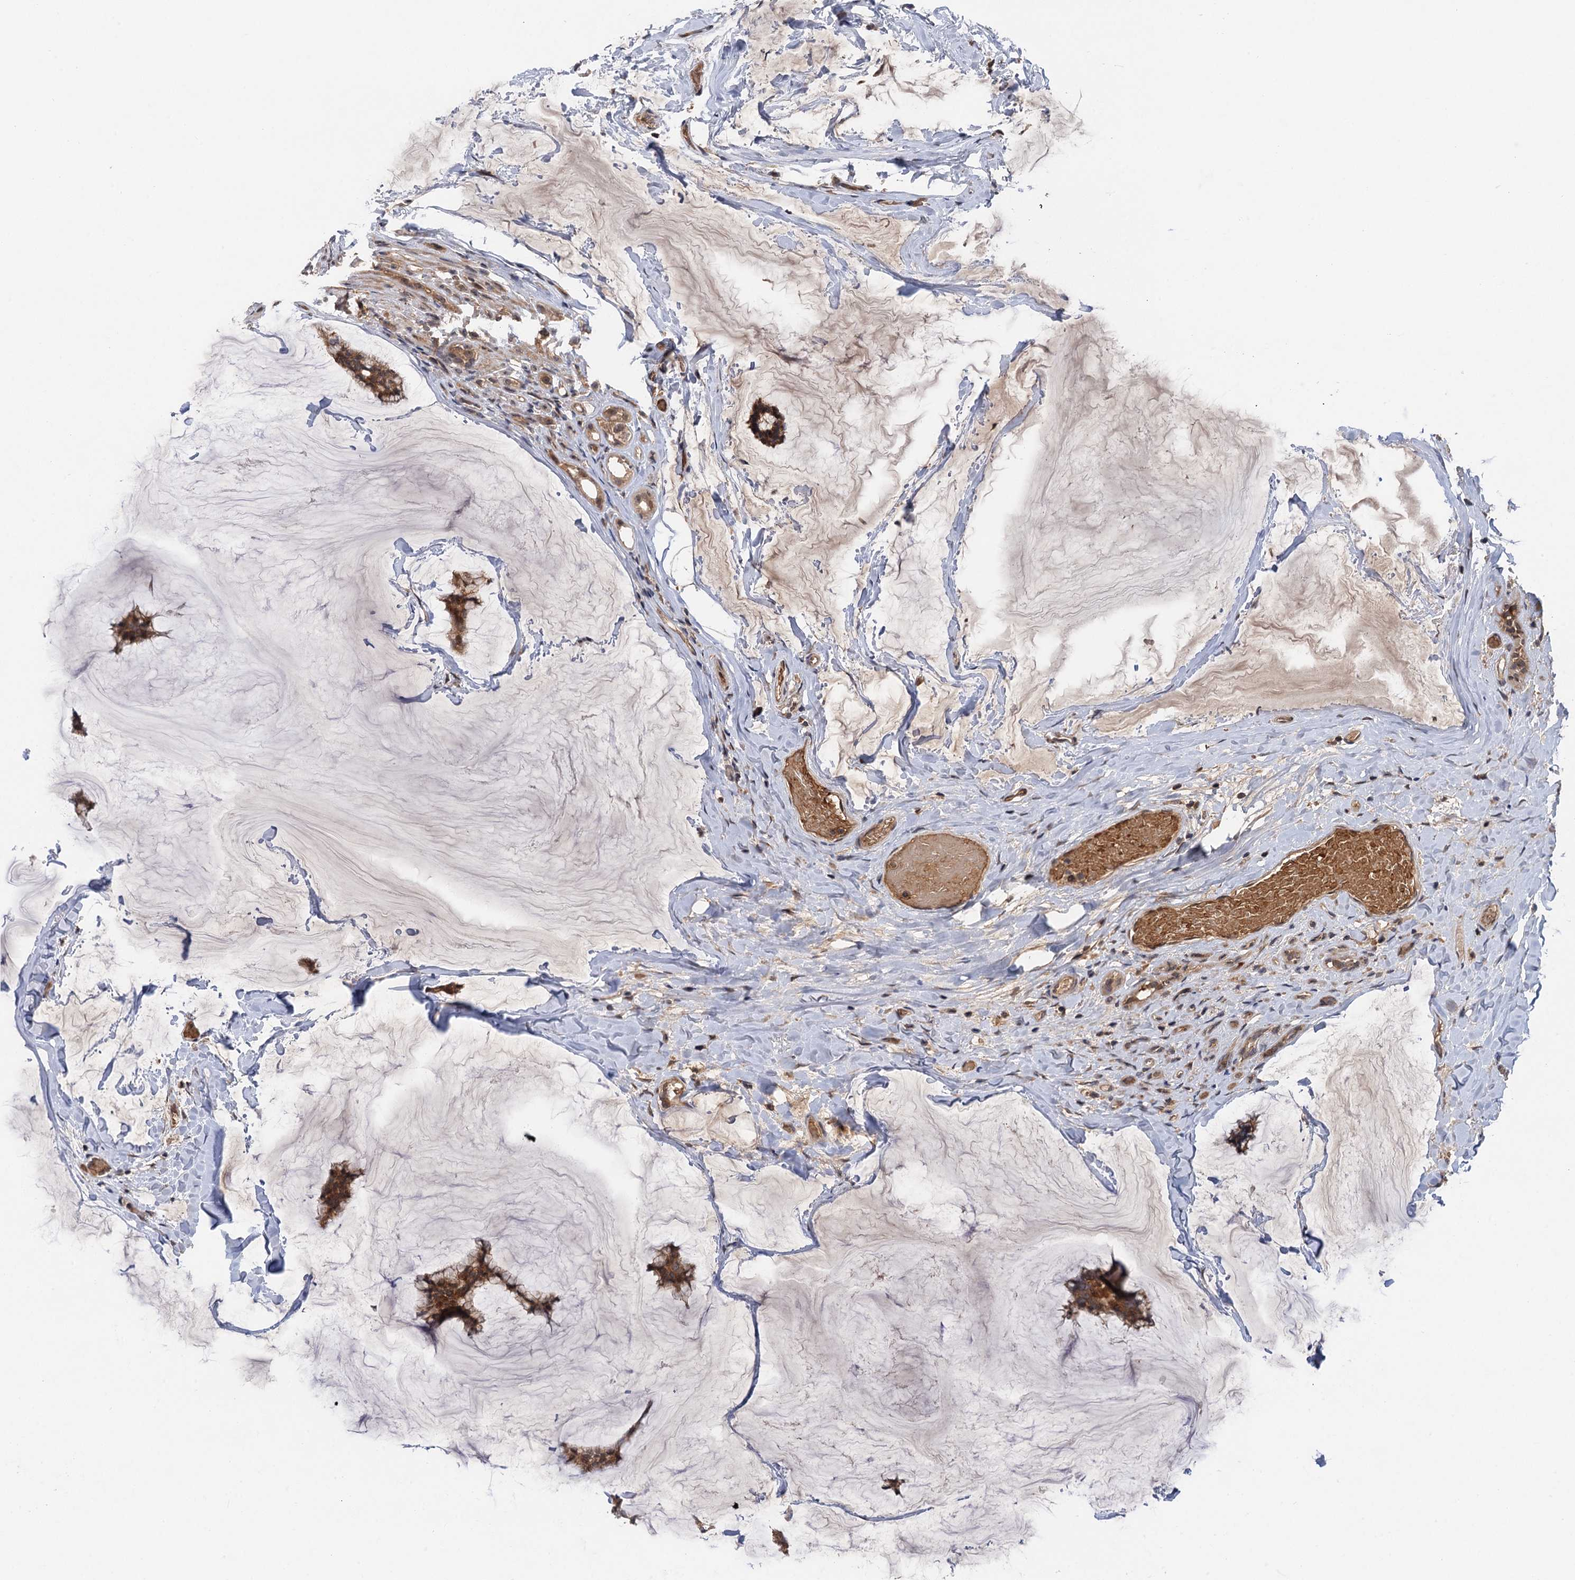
{"staining": {"intensity": "moderate", "quantity": ">75%", "location": "cytoplasmic/membranous"}, "tissue": "breast cancer", "cell_type": "Tumor cells", "image_type": "cancer", "snomed": [{"axis": "morphology", "description": "Duct carcinoma"}, {"axis": "topography", "description": "Breast"}], "caption": "Immunohistochemical staining of breast cancer (invasive ductal carcinoma) reveals medium levels of moderate cytoplasmic/membranous positivity in approximately >75% of tumor cells. (Stains: DAB (3,3'-diaminobenzidine) in brown, nuclei in blue, Microscopy: brightfield microscopy at high magnification).", "gene": "SNX32", "patient": {"sex": "female", "age": 93}}